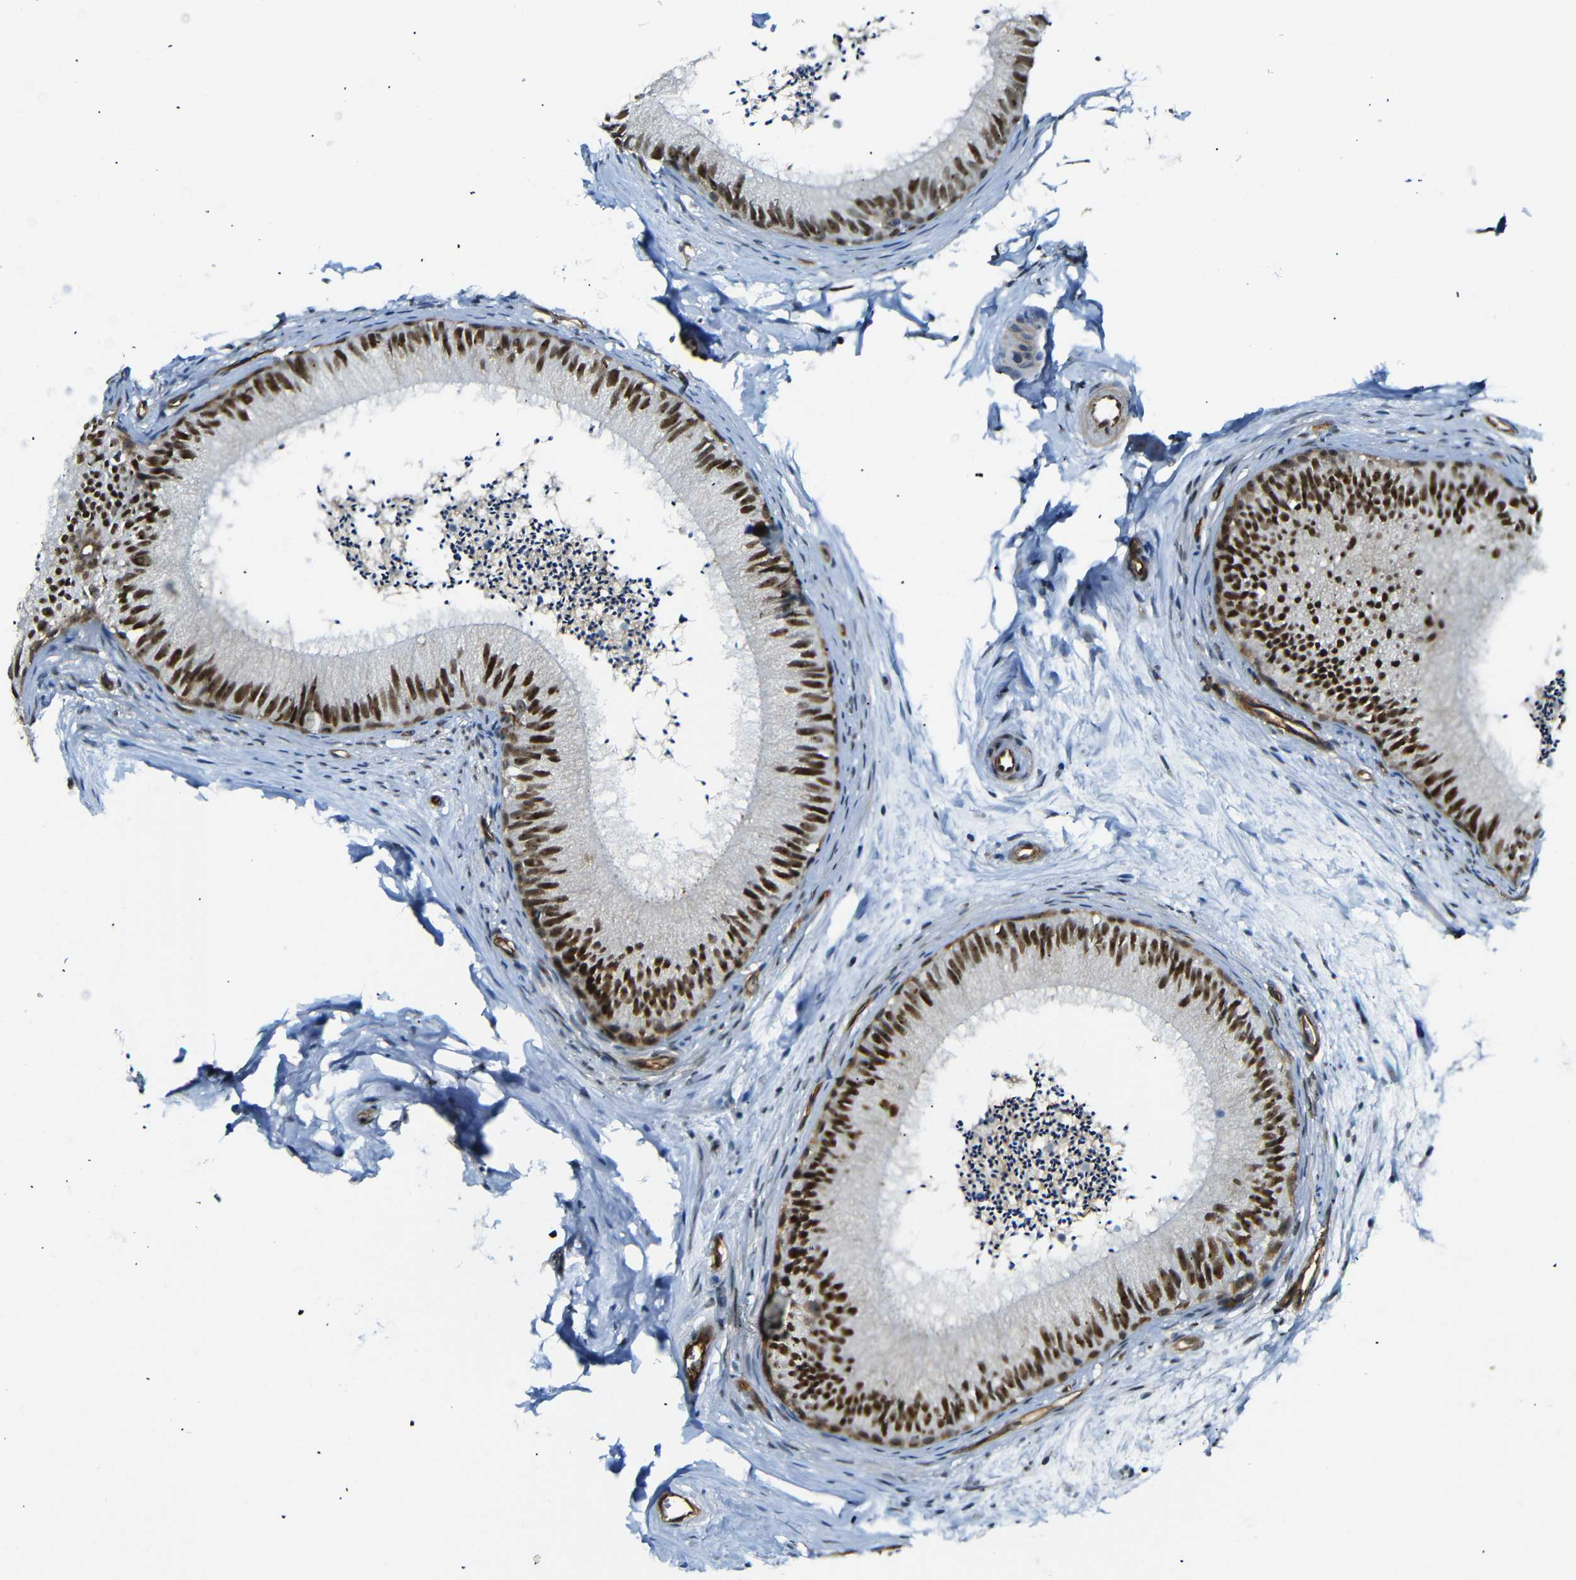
{"staining": {"intensity": "strong", "quantity": ">75%", "location": "cytoplasmic/membranous,nuclear"}, "tissue": "epididymis", "cell_type": "Glandular cells", "image_type": "normal", "snomed": [{"axis": "morphology", "description": "Normal tissue, NOS"}, {"axis": "topography", "description": "Epididymis"}], "caption": "About >75% of glandular cells in benign human epididymis exhibit strong cytoplasmic/membranous,nuclear protein staining as visualized by brown immunohistochemical staining.", "gene": "PARN", "patient": {"sex": "male", "age": 56}}